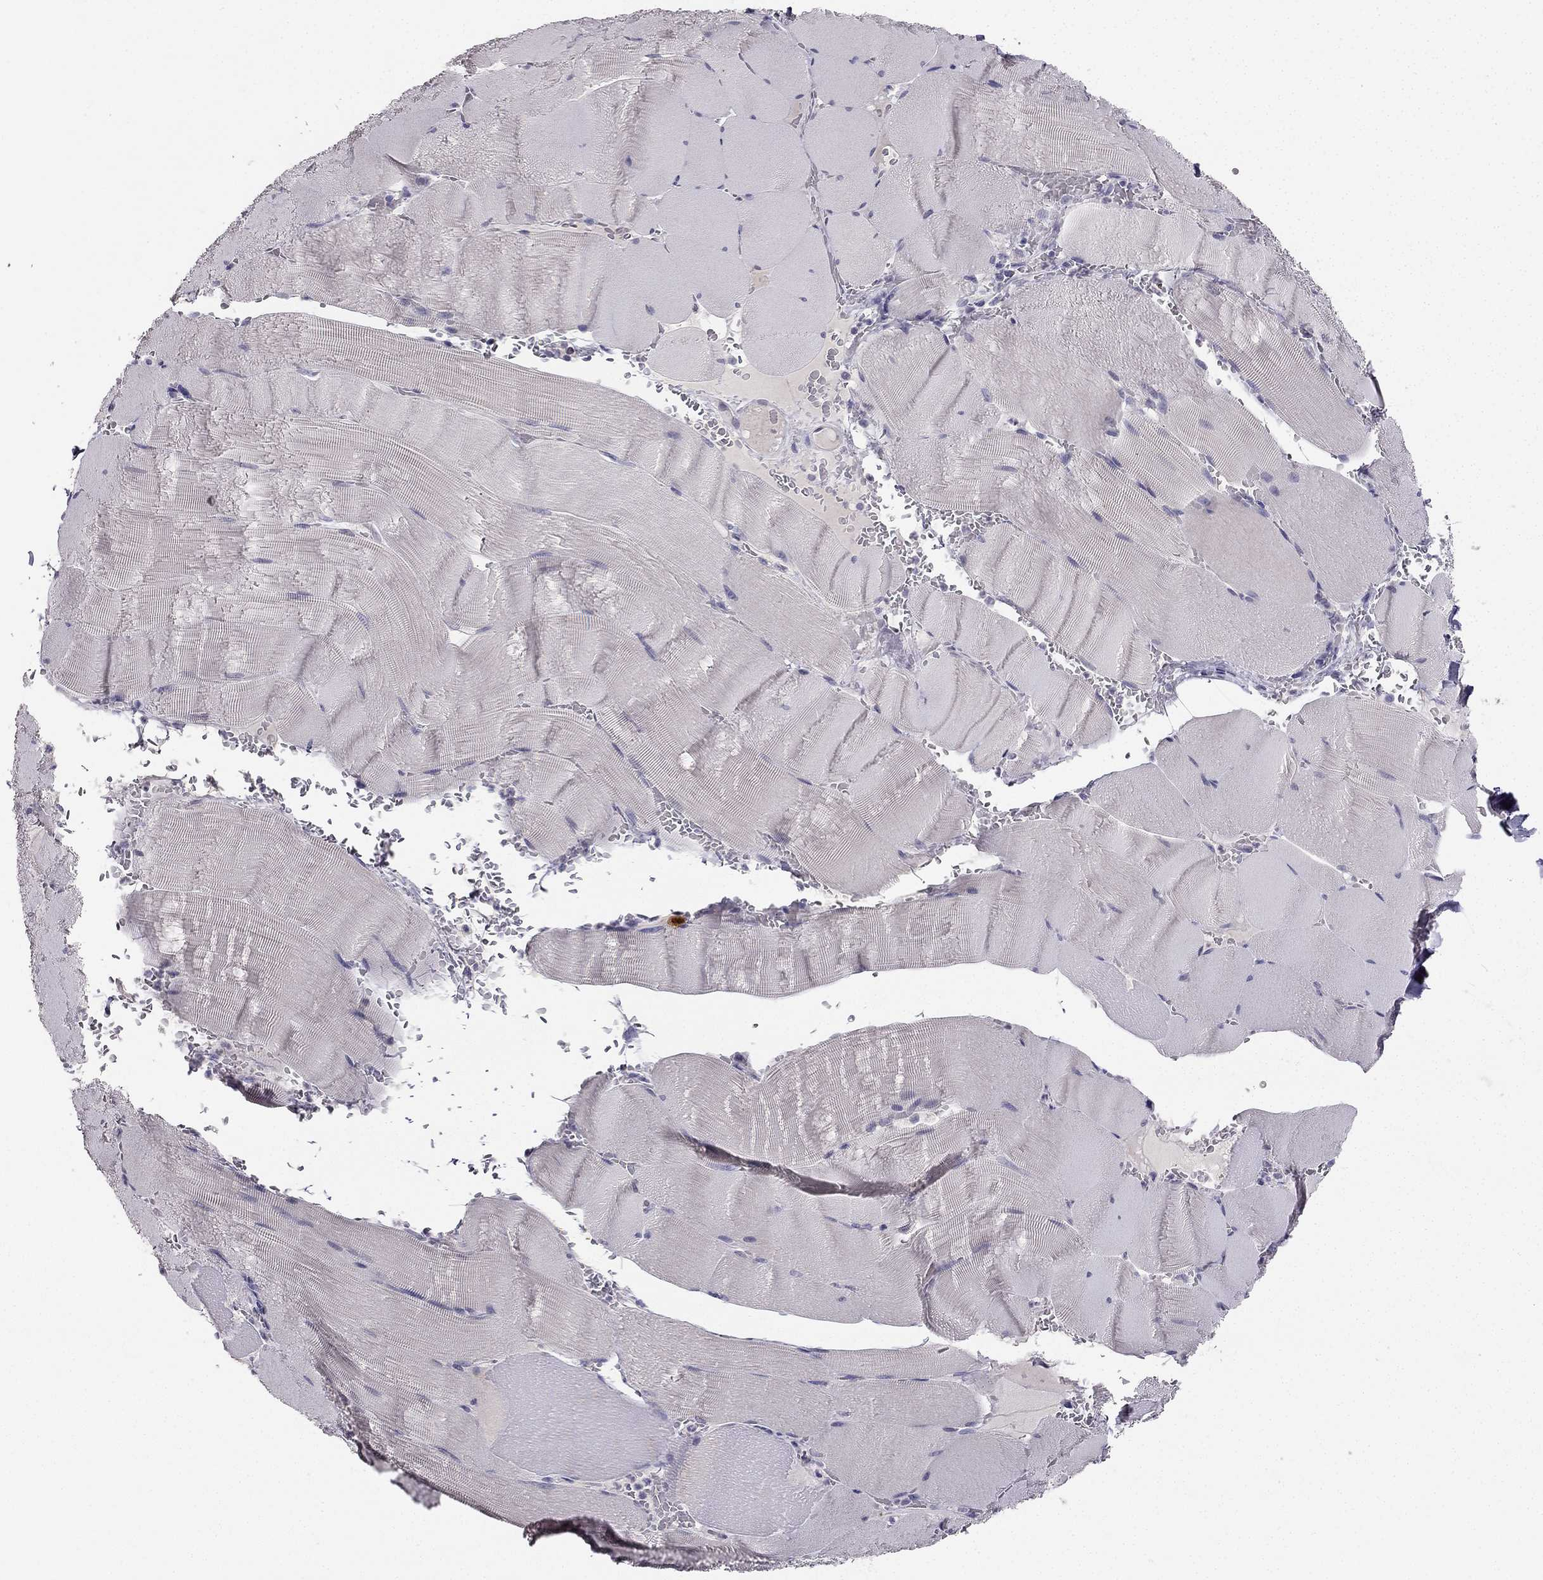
{"staining": {"intensity": "negative", "quantity": "none", "location": "none"}, "tissue": "skeletal muscle", "cell_type": "Myocytes", "image_type": "normal", "snomed": [{"axis": "morphology", "description": "Normal tissue, NOS"}, {"axis": "topography", "description": "Skeletal muscle"}], "caption": "Immunohistochemistry histopathology image of benign skeletal muscle stained for a protein (brown), which exhibits no expression in myocytes.", "gene": "CALB2", "patient": {"sex": "male", "age": 56}}